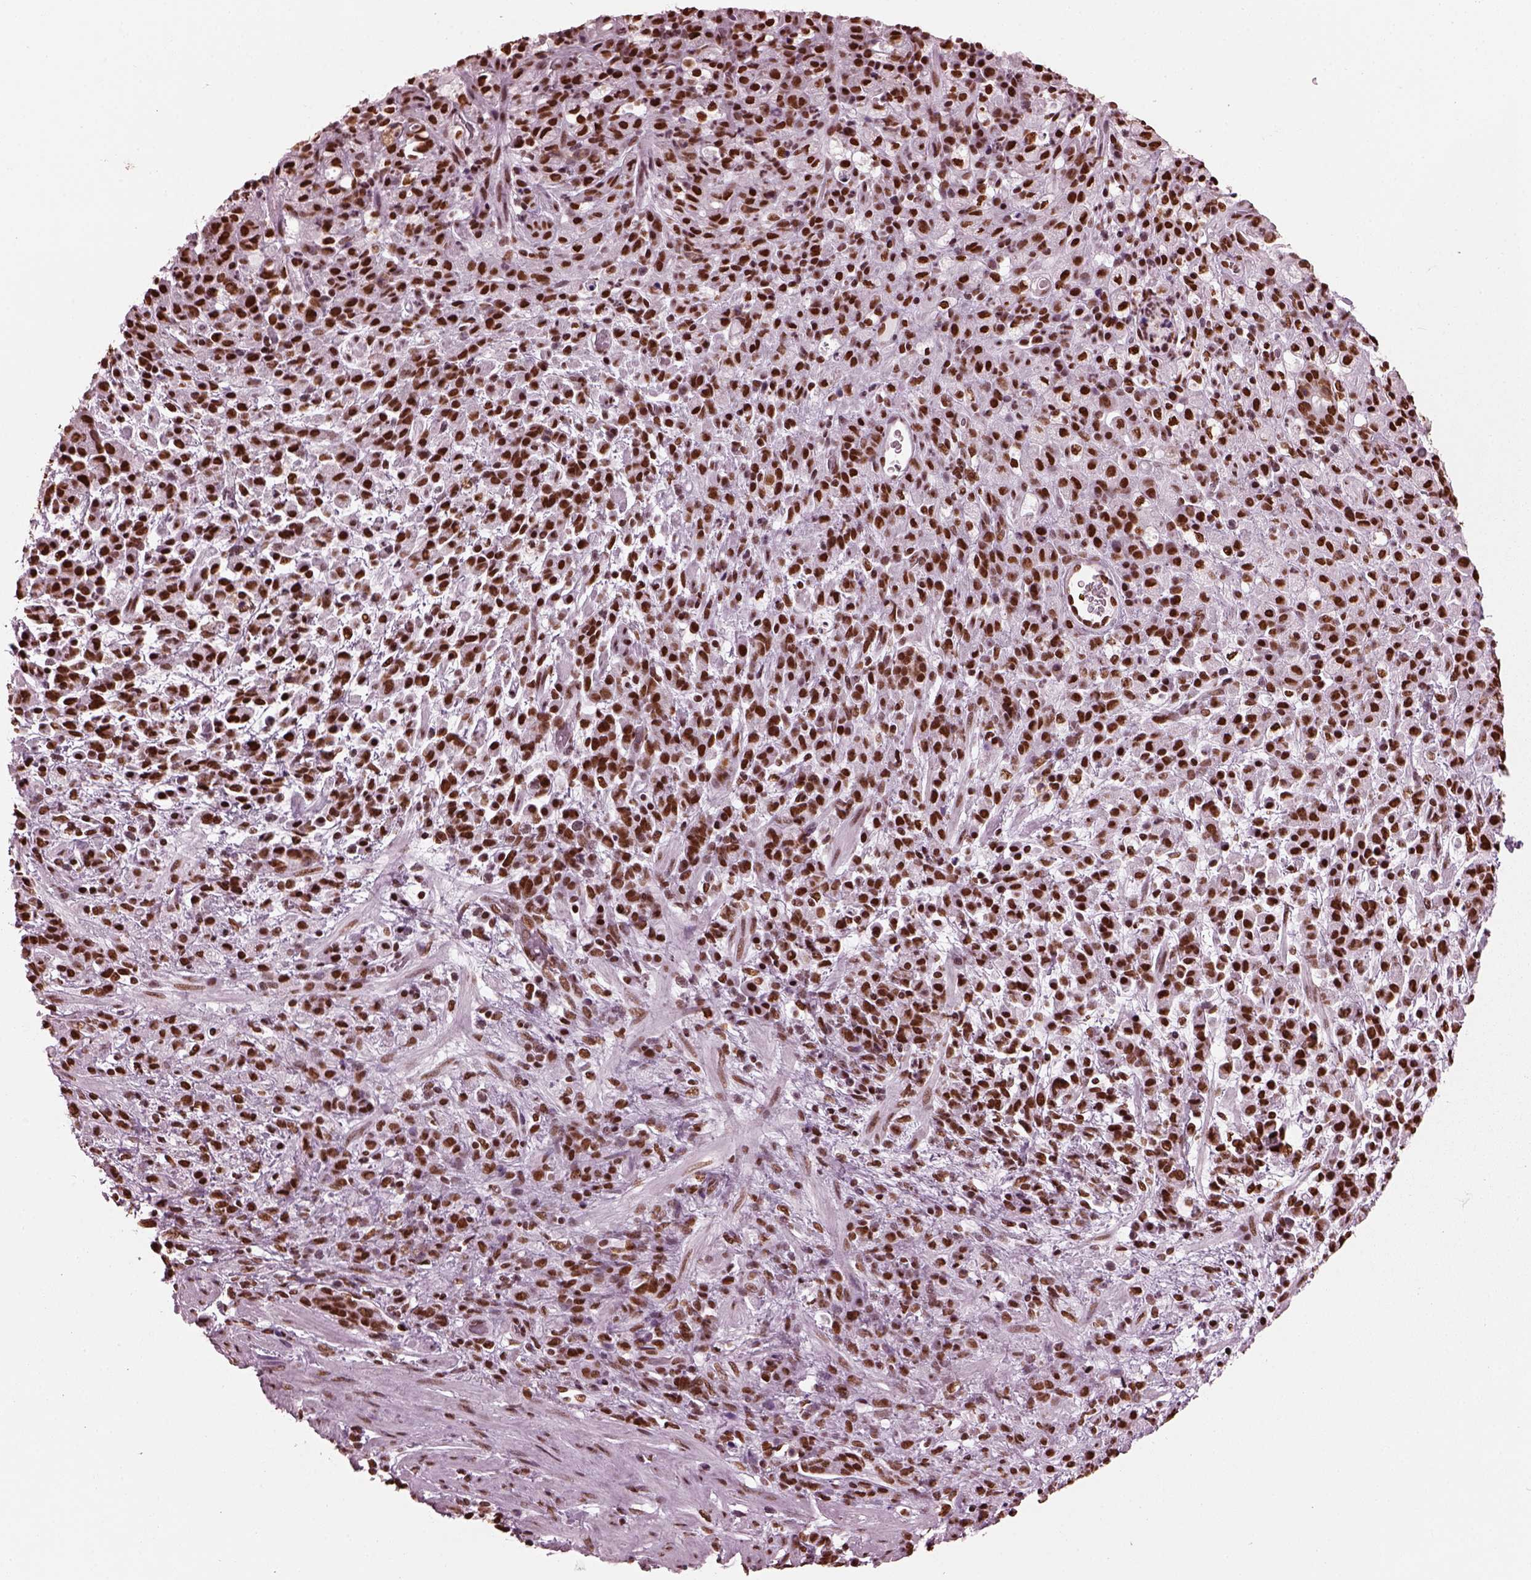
{"staining": {"intensity": "strong", "quantity": ">75%", "location": "nuclear"}, "tissue": "stomach cancer", "cell_type": "Tumor cells", "image_type": "cancer", "snomed": [{"axis": "morphology", "description": "Adenocarcinoma, NOS"}, {"axis": "topography", "description": "Stomach"}], "caption": "A high amount of strong nuclear positivity is appreciated in about >75% of tumor cells in adenocarcinoma (stomach) tissue.", "gene": "CBFA2T3", "patient": {"sex": "female", "age": 60}}